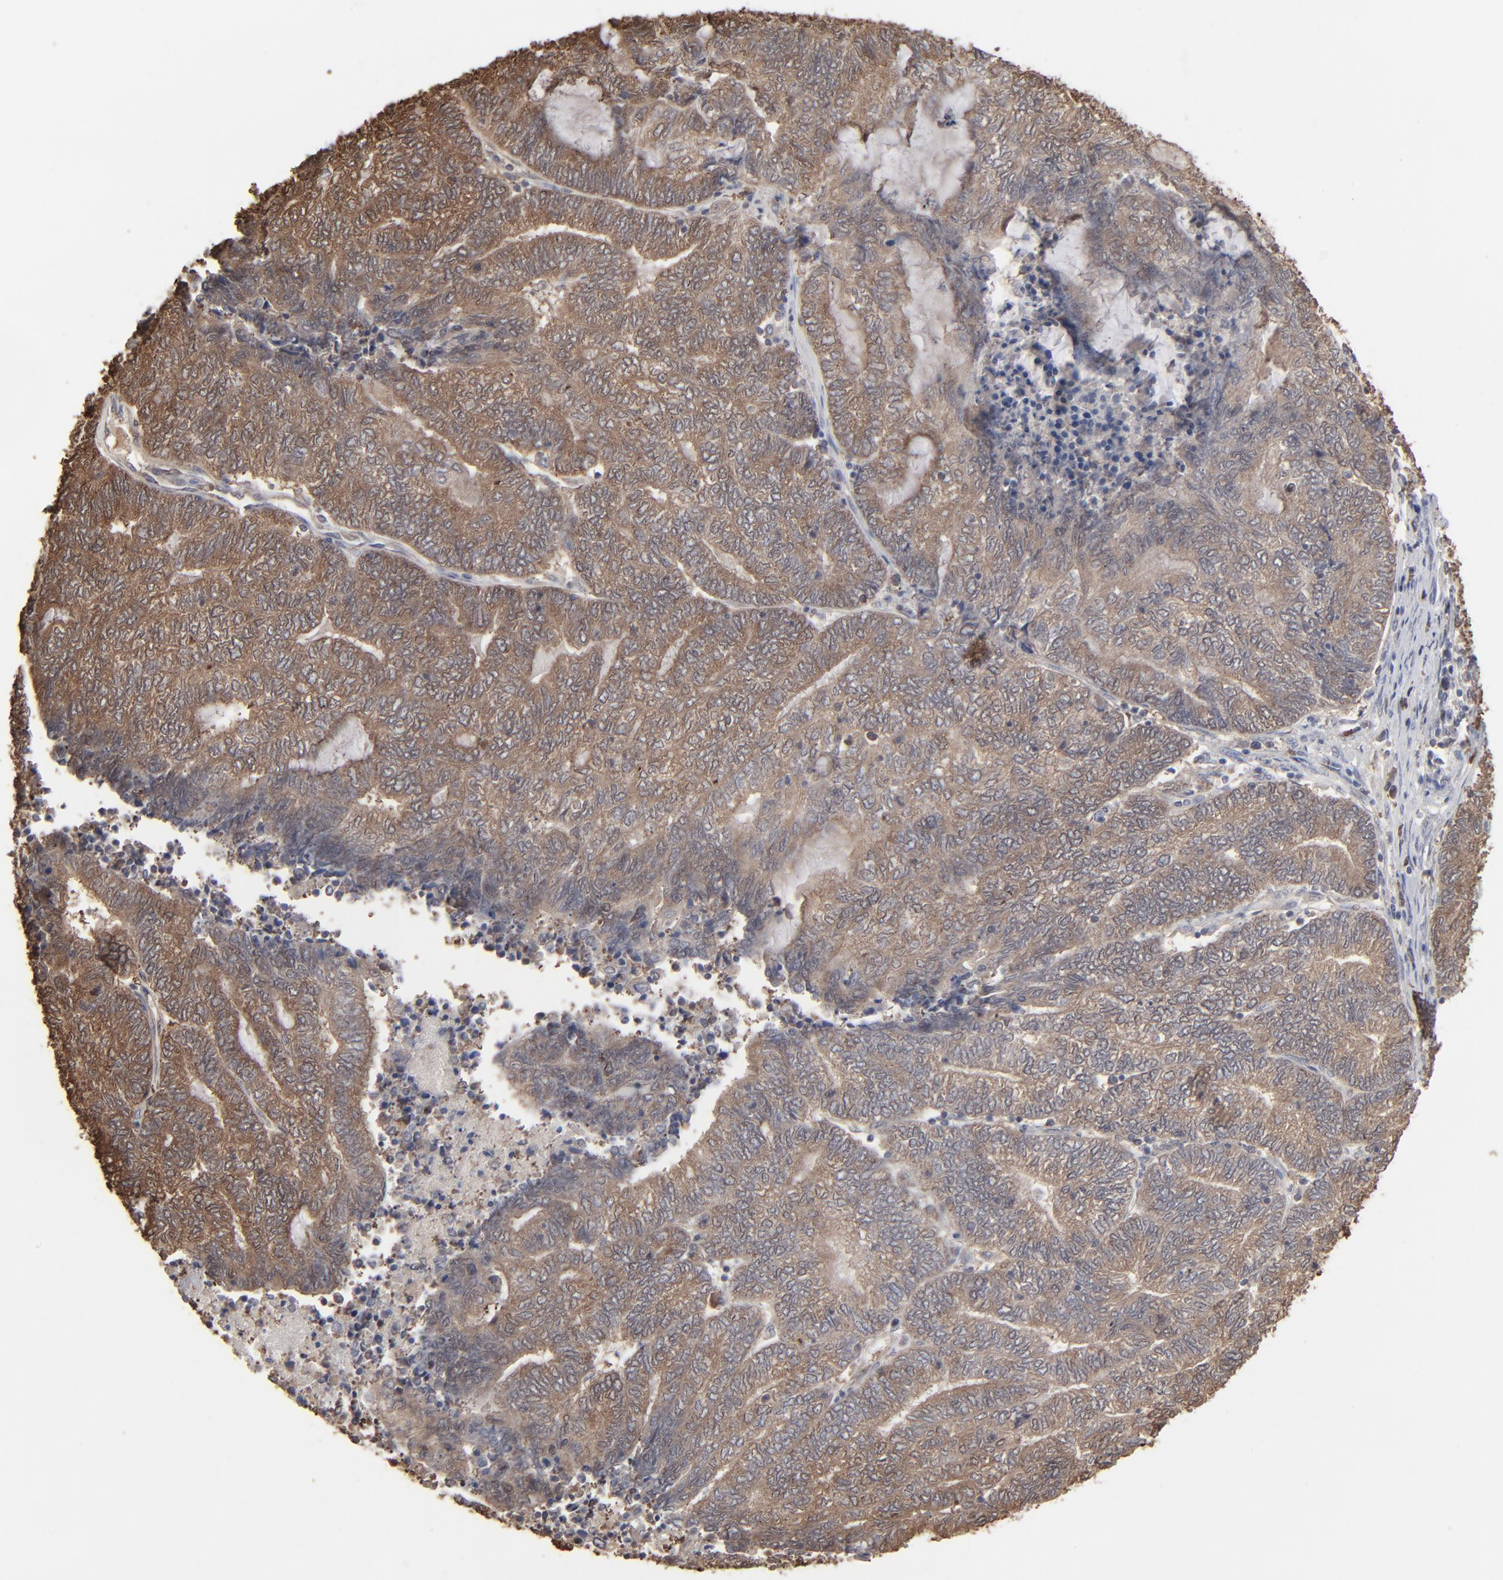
{"staining": {"intensity": "strong", "quantity": ">75%", "location": "cytoplasmic/membranous"}, "tissue": "endometrial cancer", "cell_type": "Tumor cells", "image_type": "cancer", "snomed": [{"axis": "morphology", "description": "Adenocarcinoma, NOS"}, {"axis": "topography", "description": "Uterus"}, {"axis": "topography", "description": "Endometrium"}], "caption": "This micrograph shows immunohistochemistry staining of human endometrial cancer, with high strong cytoplasmic/membranous positivity in about >75% of tumor cells.", "gene": "NME1-NME2", "patient": {"sex": "female", "age": 70}}